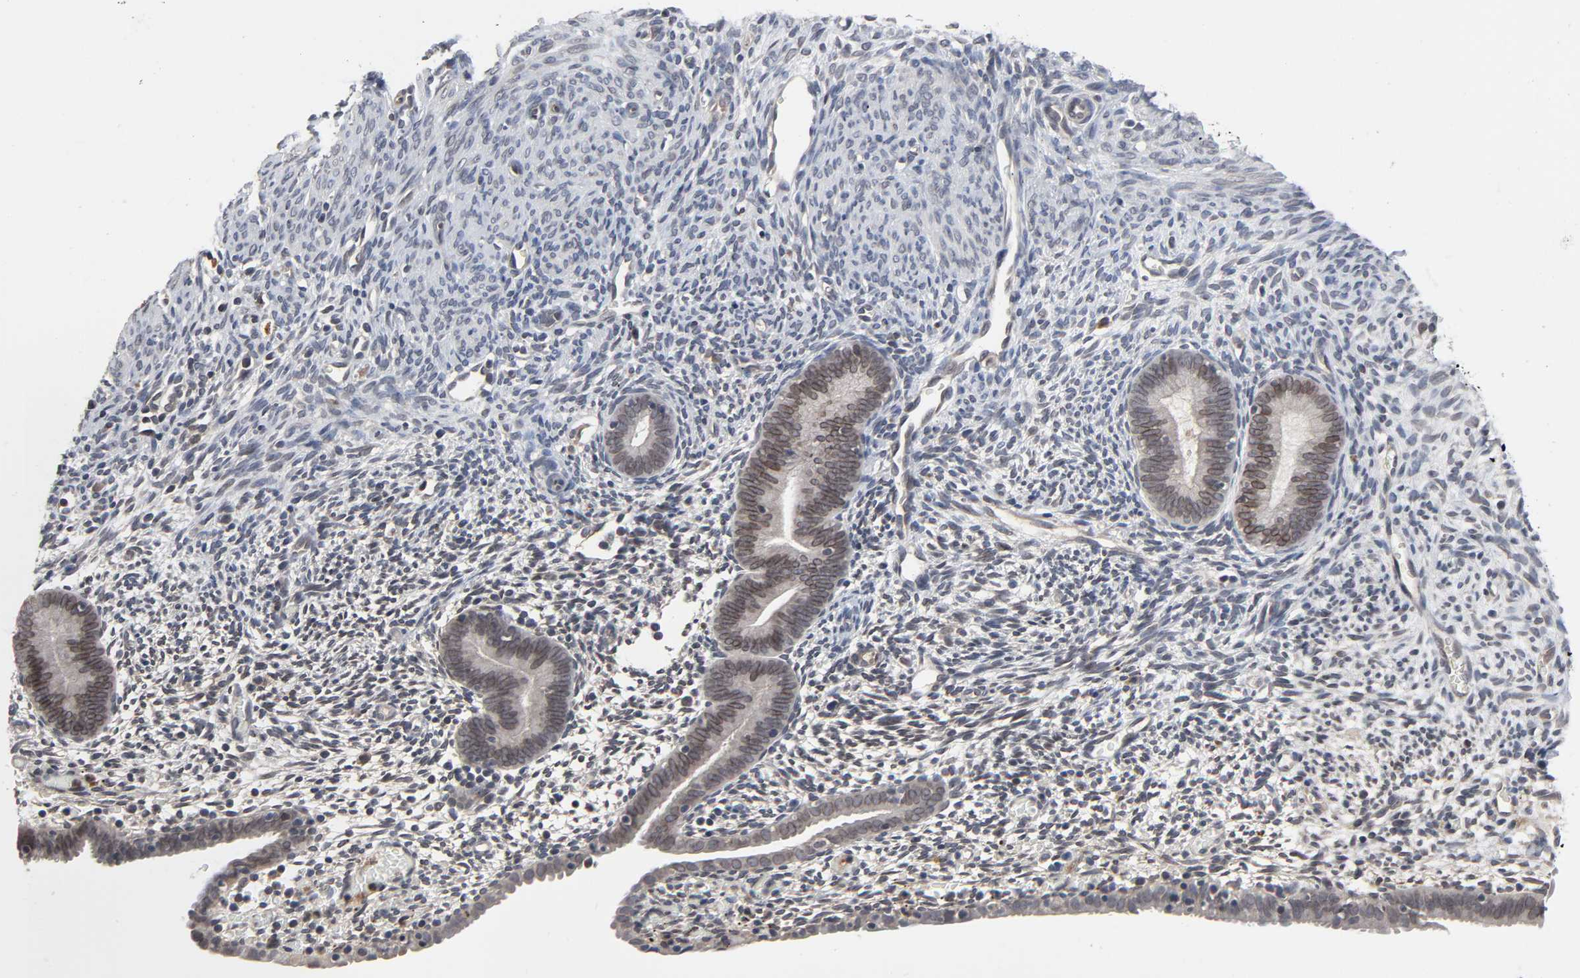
{"staining": {"intensity": "weak", "quantity": "25%-75%", "location": "cytoplasmic/membranous"}, "tissue": "endometrium", "cell_type": "Cells in endometrial stroma", "image_type": "normal", "snomed": [{"axis": "morphology", "description": "Normal tissue, NOS"}, {"axis": "morphology", "description": "Atrophy, NOS"}, {"axis": "topography", "description": "Uterus"}, {"axis": "topography", "description": "Endometrium"}], "caption": "Brown immunohistochemical staining in normal human endometrium displays weak cytoplasmic/membranous staining in approximately 25%-75% of cells in endometrial stroma.", "gene": "CCDC175", "patient": {"sex": "female", "age": 68}}